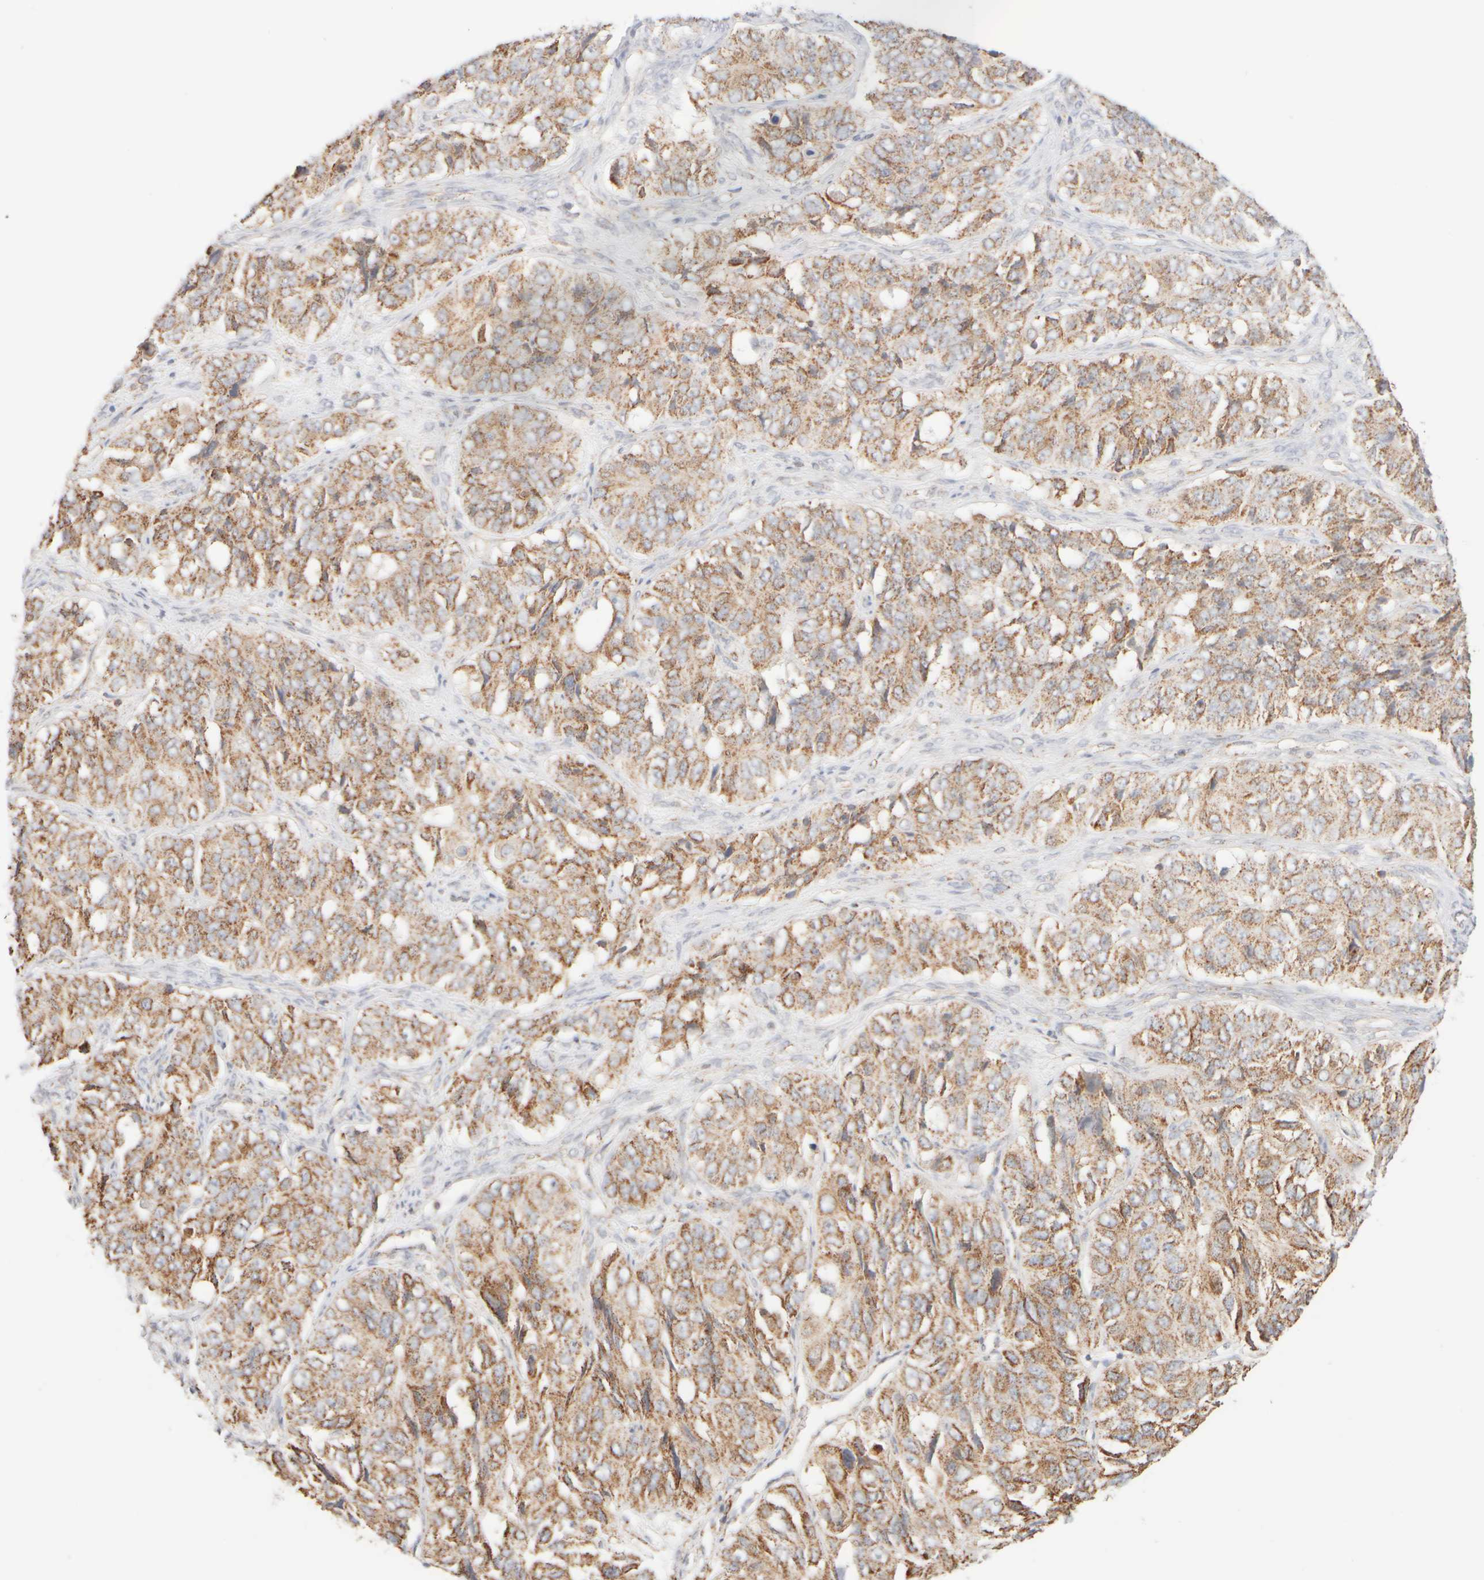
{"staining": {"intensity": "moderate", "quantity": ">75%", "location": "cytoplasmic/membranous"}, "tissue": "ovarian cancer", "cell_type": "Tumor cells", "image_type": "cancer", "snomed": [{"axis": "morphology", "description": "Carcinoma, endometroid"}, {"axis": "topography", "description": "Ovary"}], "caption": "High-magnification brightfield microscopy of endometroid carcinoma (ovarian) stained with DAB (brown) and counterstained with hematoxylin (blue). tumor cells exhibit moderate cytoplasmic/membranous expression is identified in about>75% of cells. Nuclei are stained in blue.", "gene": "APBB2", "patient": {"sex": "female", "age": 51}}